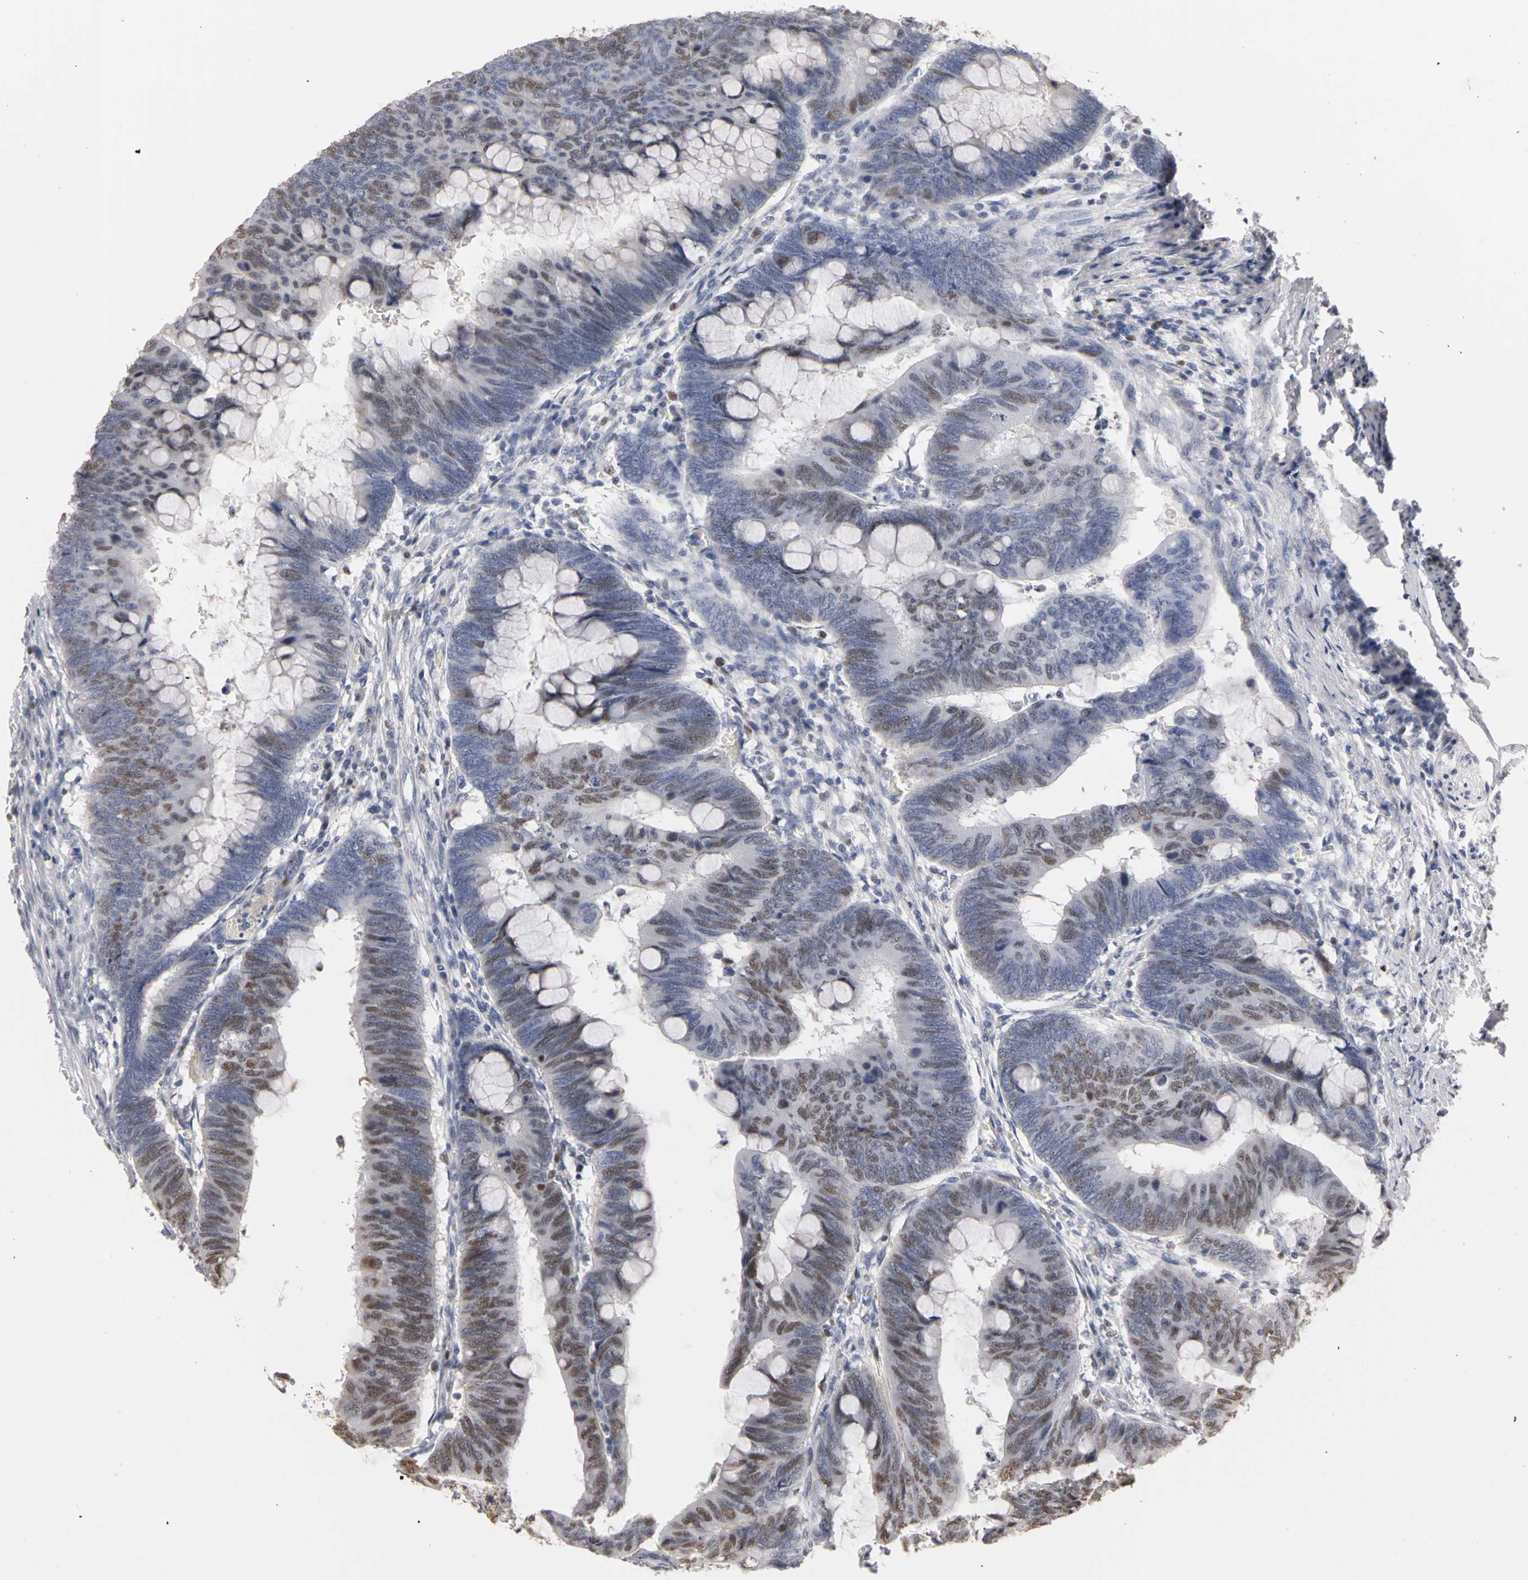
{"staining": {"intensity": "moderate", "quantity": "25%-75%", "location": "nuclear"}, "tissue": "colorectal cancer", "cell_type": "Tumor cells", "image_type": "cancer", "snomed": [{"axis": "morphology", "description": "Normal tissue, NOS"}, {"axis": "morphology", "description": "Adenocarcinoma, NOS"}, {"axis": "topography", "description": "Rectum"}, {"axis": "topography", "description": "Peripheral nerve tissue"}], "caption": "Human colorectal adenocarcinoma stained for a protein (brown) exhibits moderate nuclear positive positivity in about 25%-75% of tumor cells.", "gene": "MCM6", "patient": {"sex": "male", "age": 92}}